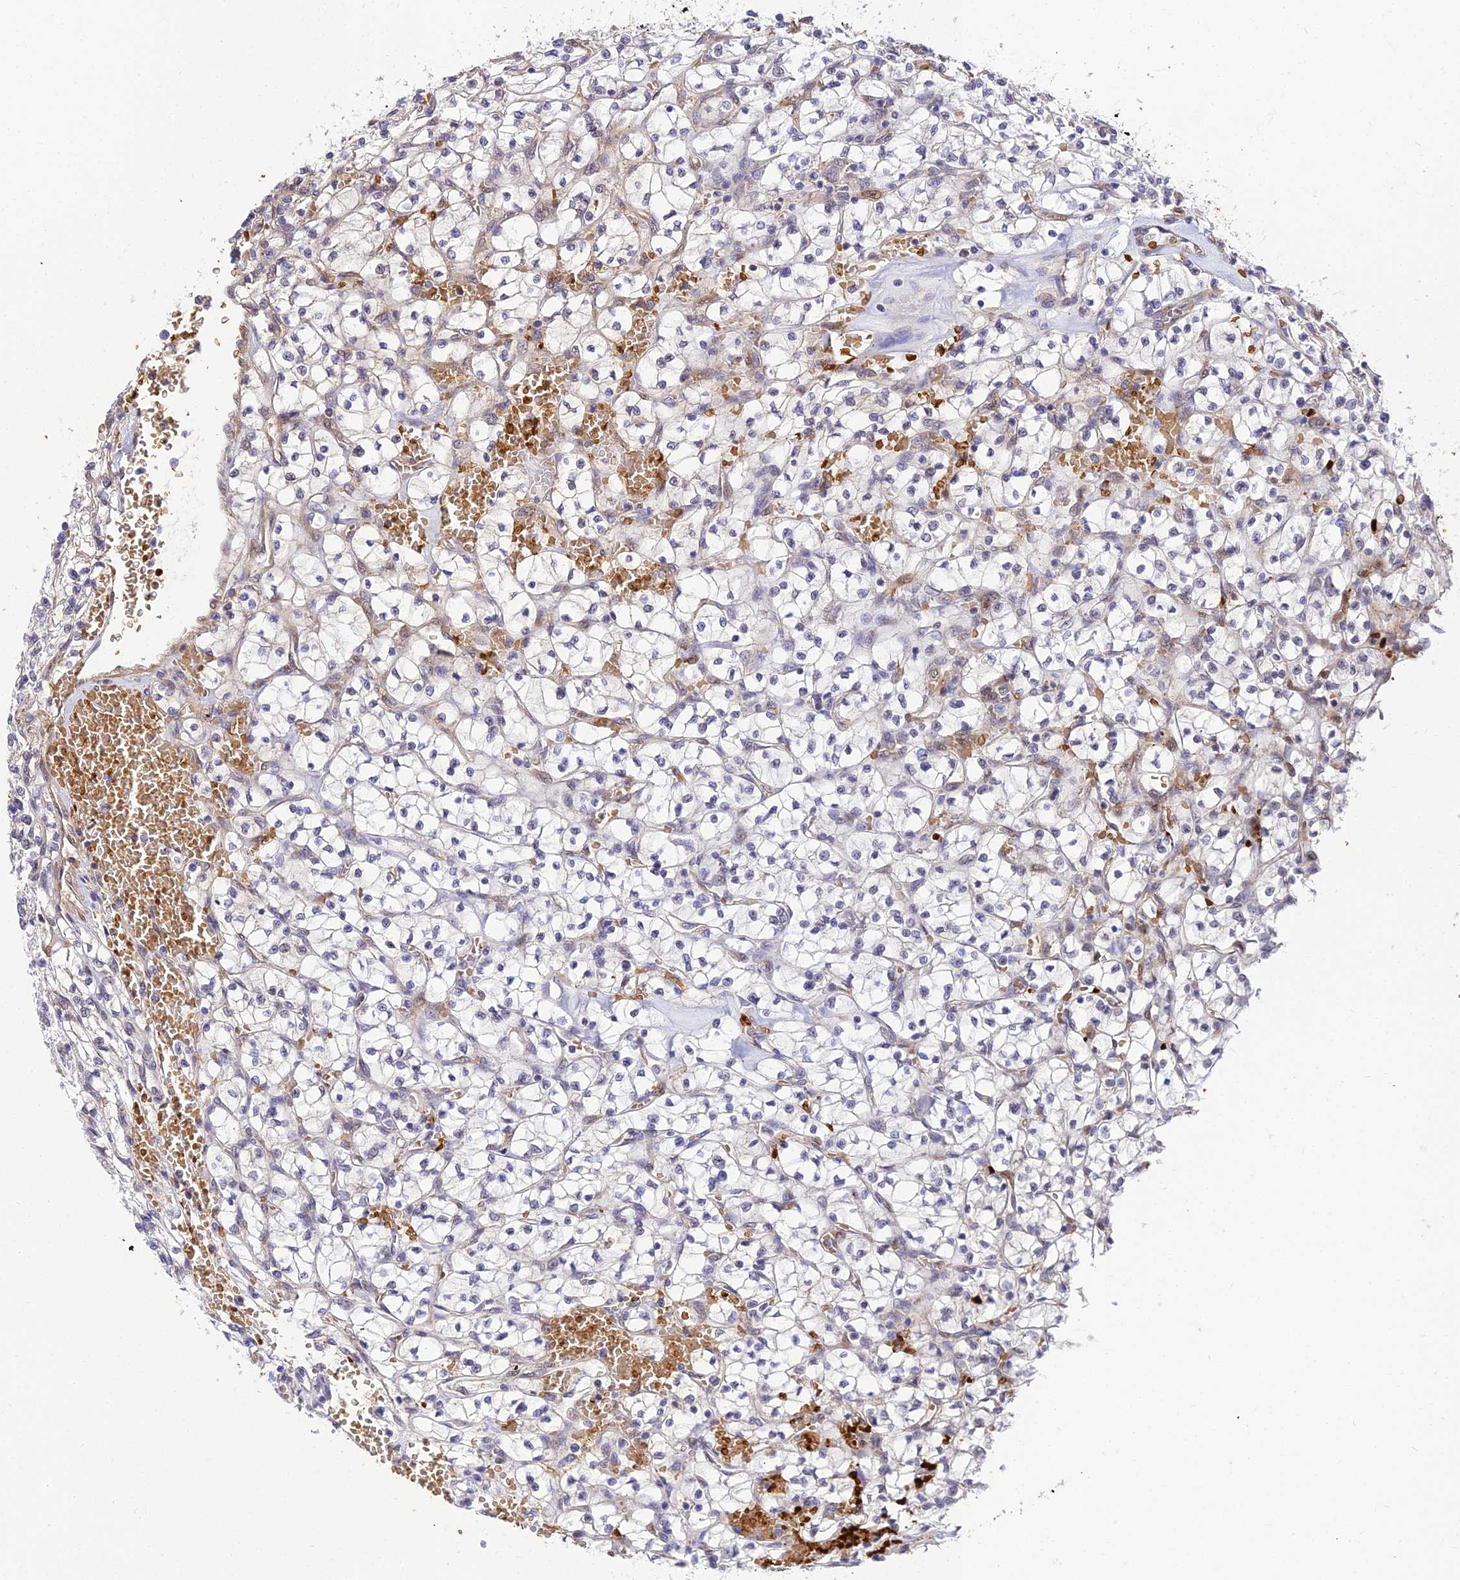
{"staining": {"intensity": "negative", "quantity": "none", "location": "none"}, "tissue": "renal cancer", "cell_type": "Tumor cells", "image_type": "cancer", "snomed": [{"axis": "morphology", "description": "Adenocarcinoma, NOS"}, {"axis": "topography", "description": "Kidney"}], "caption": "Tumor cells are negative for brown protein staining in renal adenocarcinoma. (Brightfield microscopy of DAB (3,3'-diaminobenzidine) IHC at high magnification).", "gene": "BCL9", "patient": {"sex": "female", "age": 64}}